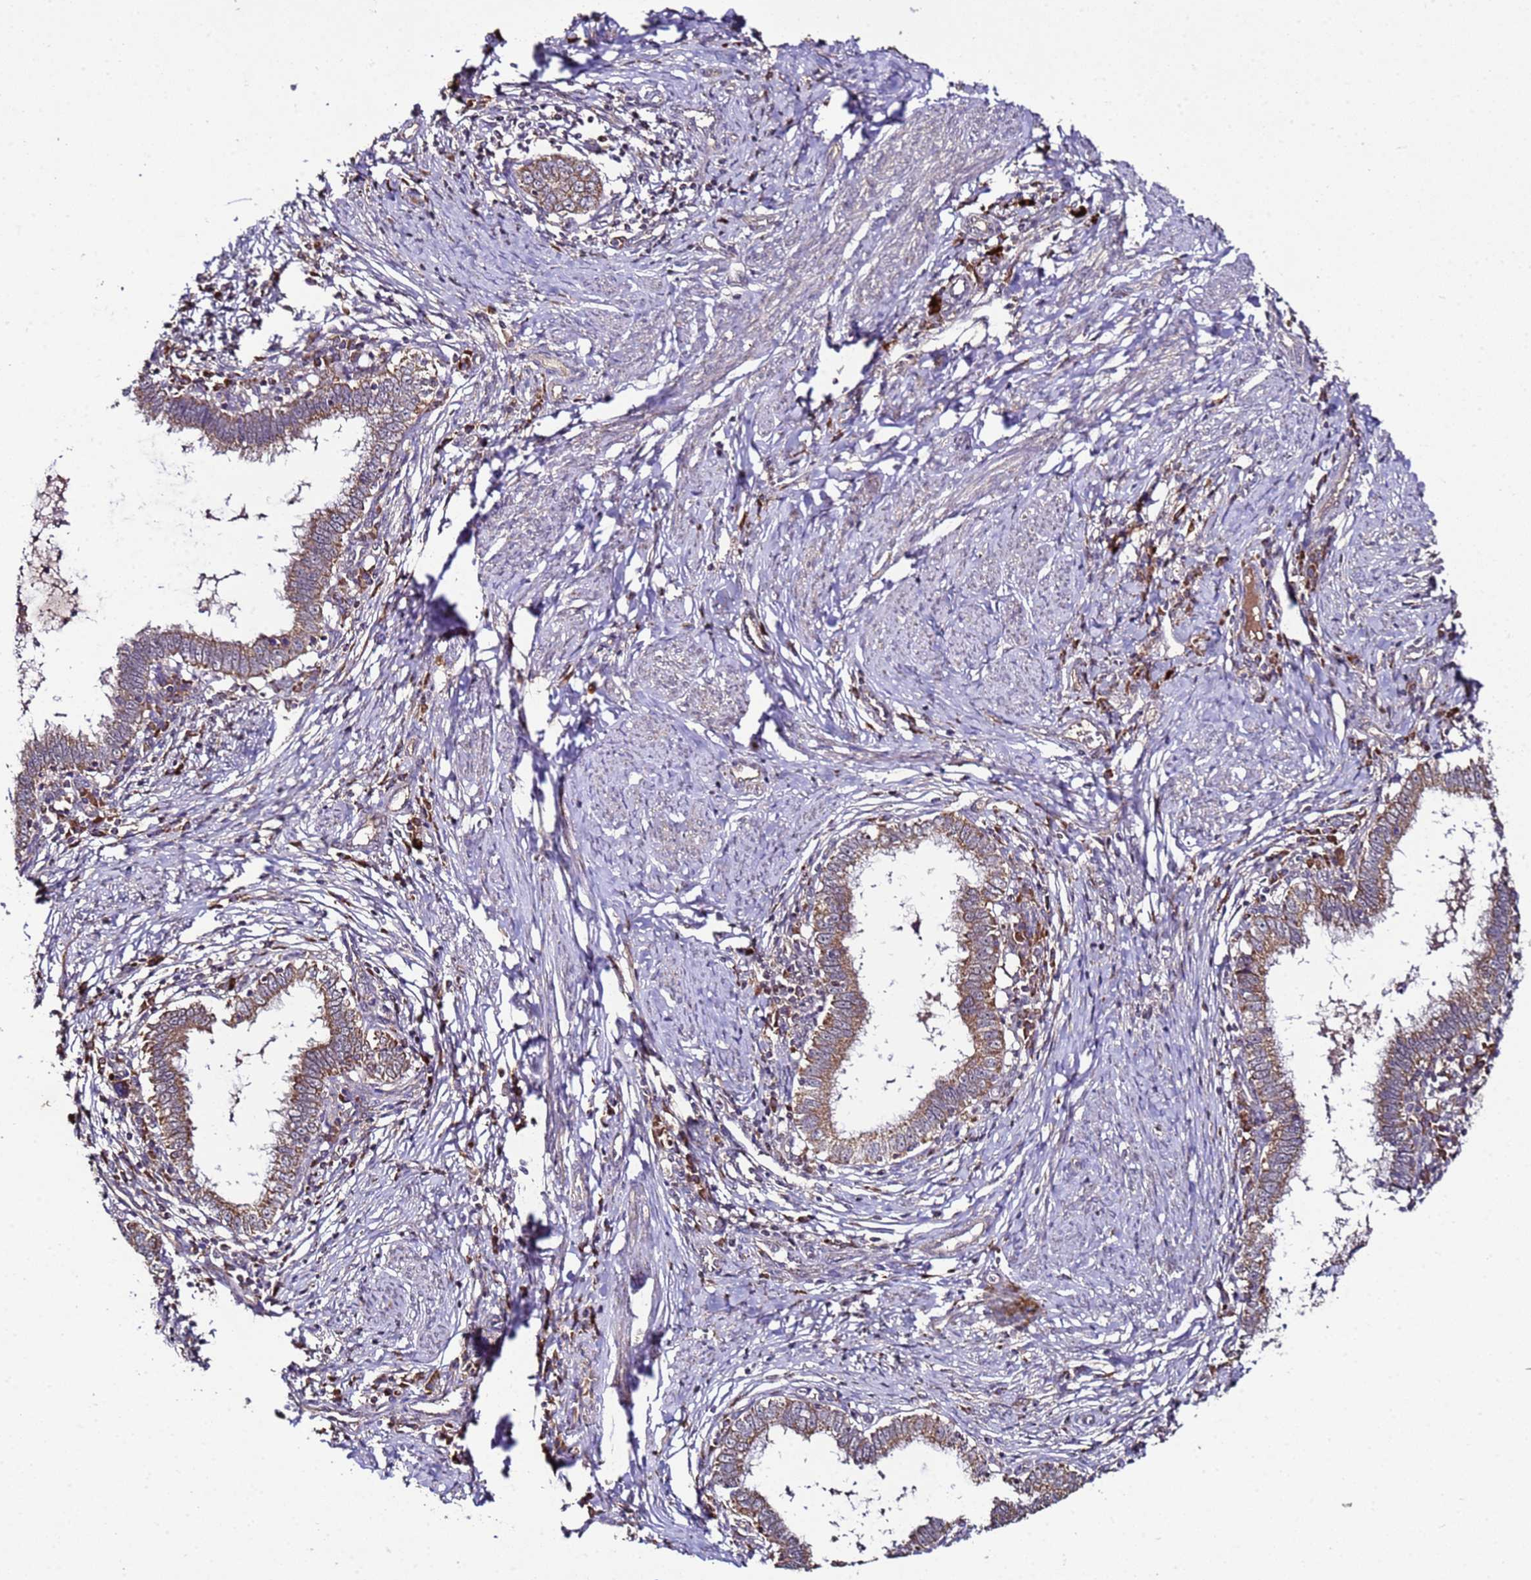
{"staining": {"intensity": "moderate", "quantity": ">75%", "location": "cytoplasmic/membranous"}, "tissue": "cervical cancer", "cell_type": "Tumor cells", "image_type": "cancer", "snomed": [{"axis": "morphology", "description": "Adenocarcinoma, NOS"}, {"axis": "topography", "description": "Cervix"}], "caption": "DAB (3,3'-diaminobenzidine) immunohistochemical staining of human adenocarcinoma (cervical) displays moderate cytoplasmic/membranous protein staining in about >75% of tumor cells. The protein is stained brown, and the nuclei are stained in blue (DAB IHC with brightfield microscopy, high magnification).", "gene": "HSPBAP1", "patient": {"sex": "female", "age": 36}}